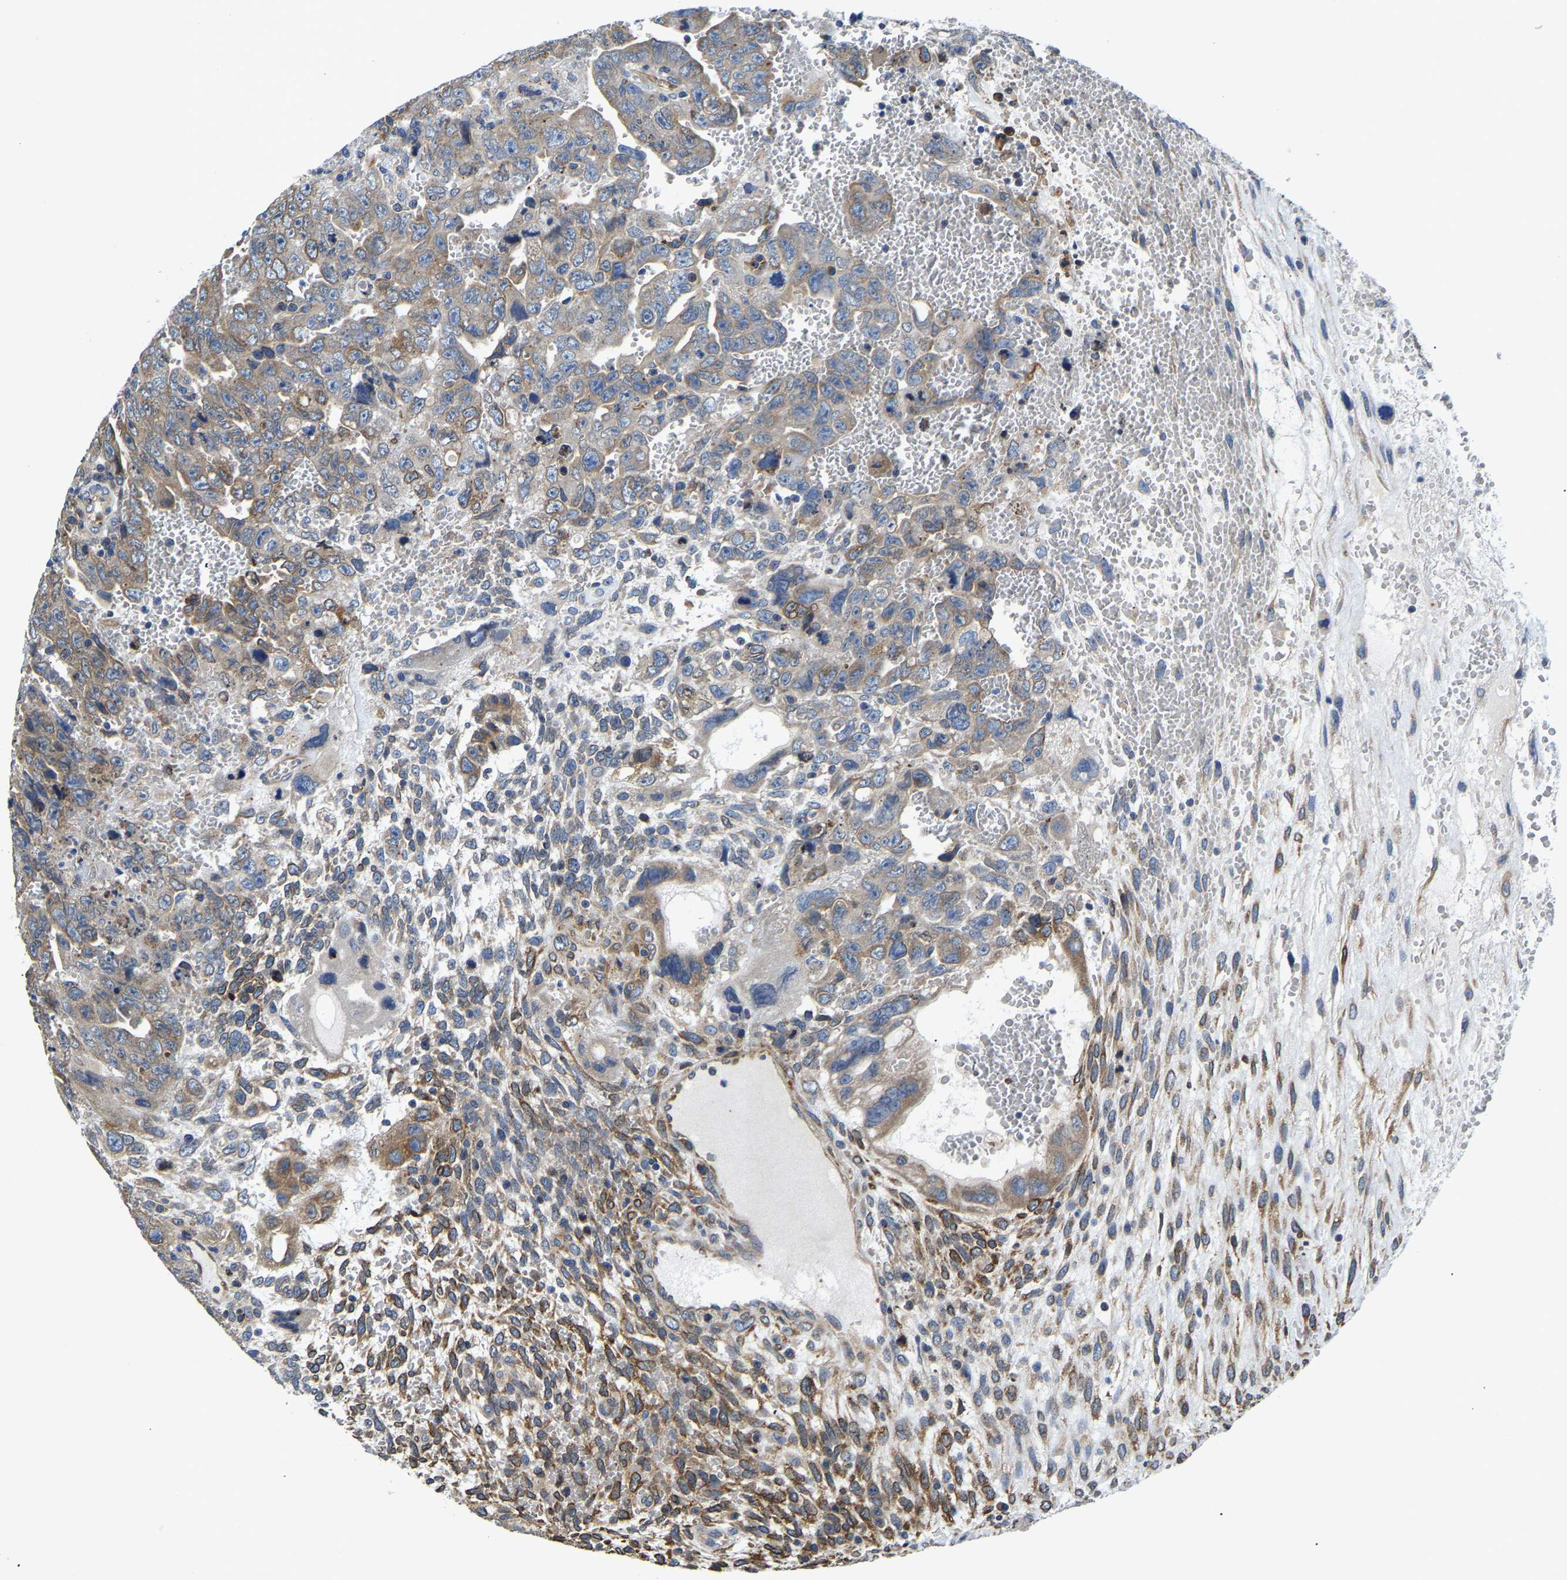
{"staining": {"intensity": "moderate", "quantity": "25%-75%", "location": "cytoplasmic/membranous"}, "tissue": "testis cancer", "cell_type": "Tumor cells", "image_type": "cancer", "snomed": [{"axis": "morphology", "description": "Carcinoma, Embryonal, NOS"}, {"axis": "topography", "description": "Testis"}], "caption": "Brown immunohistochemical staining in testis cancer (embryonal carcinoma) shows moderate cytoplasmic/membranous staining in about 25%-75% of tumor cells.", "gene": "ARL6IP5", "patient": {"sex": "male", "age": 28}}